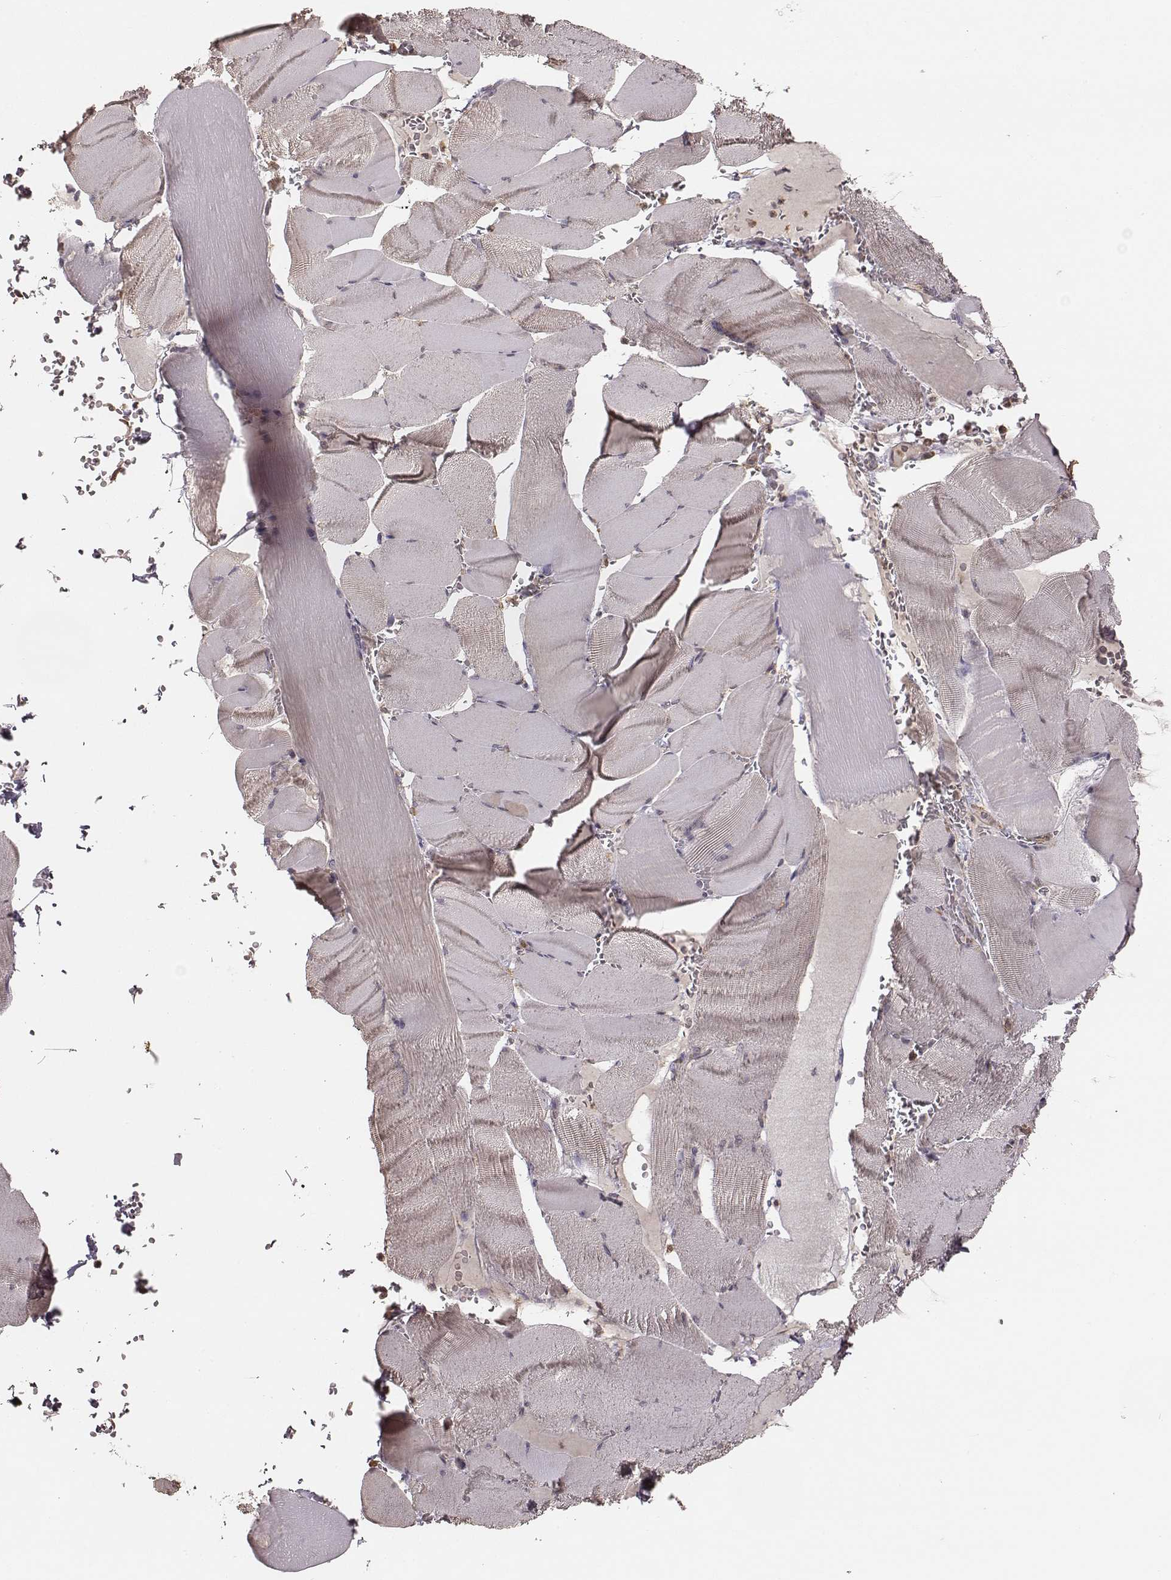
{"staining": {"intensity": "negative", "quantity": "none", "location": "none"}, "tissue": "skeletal muscle", "cell_type": "Myocytes", "image_type": "normal", "snomed": [{"axis": "morphology", "description": "Normal tissue, NOS"}, {"axis": "topography", "description": "Skeletal muscle"}], "caption": "This is a photomicrograph of immunohistochemistry (IHC) staining of unremarkable skeletal muscle, which shows no positivity in myocytes.", "gene": "VPS26A", "patient": {"sex": "male", "age": 56}}